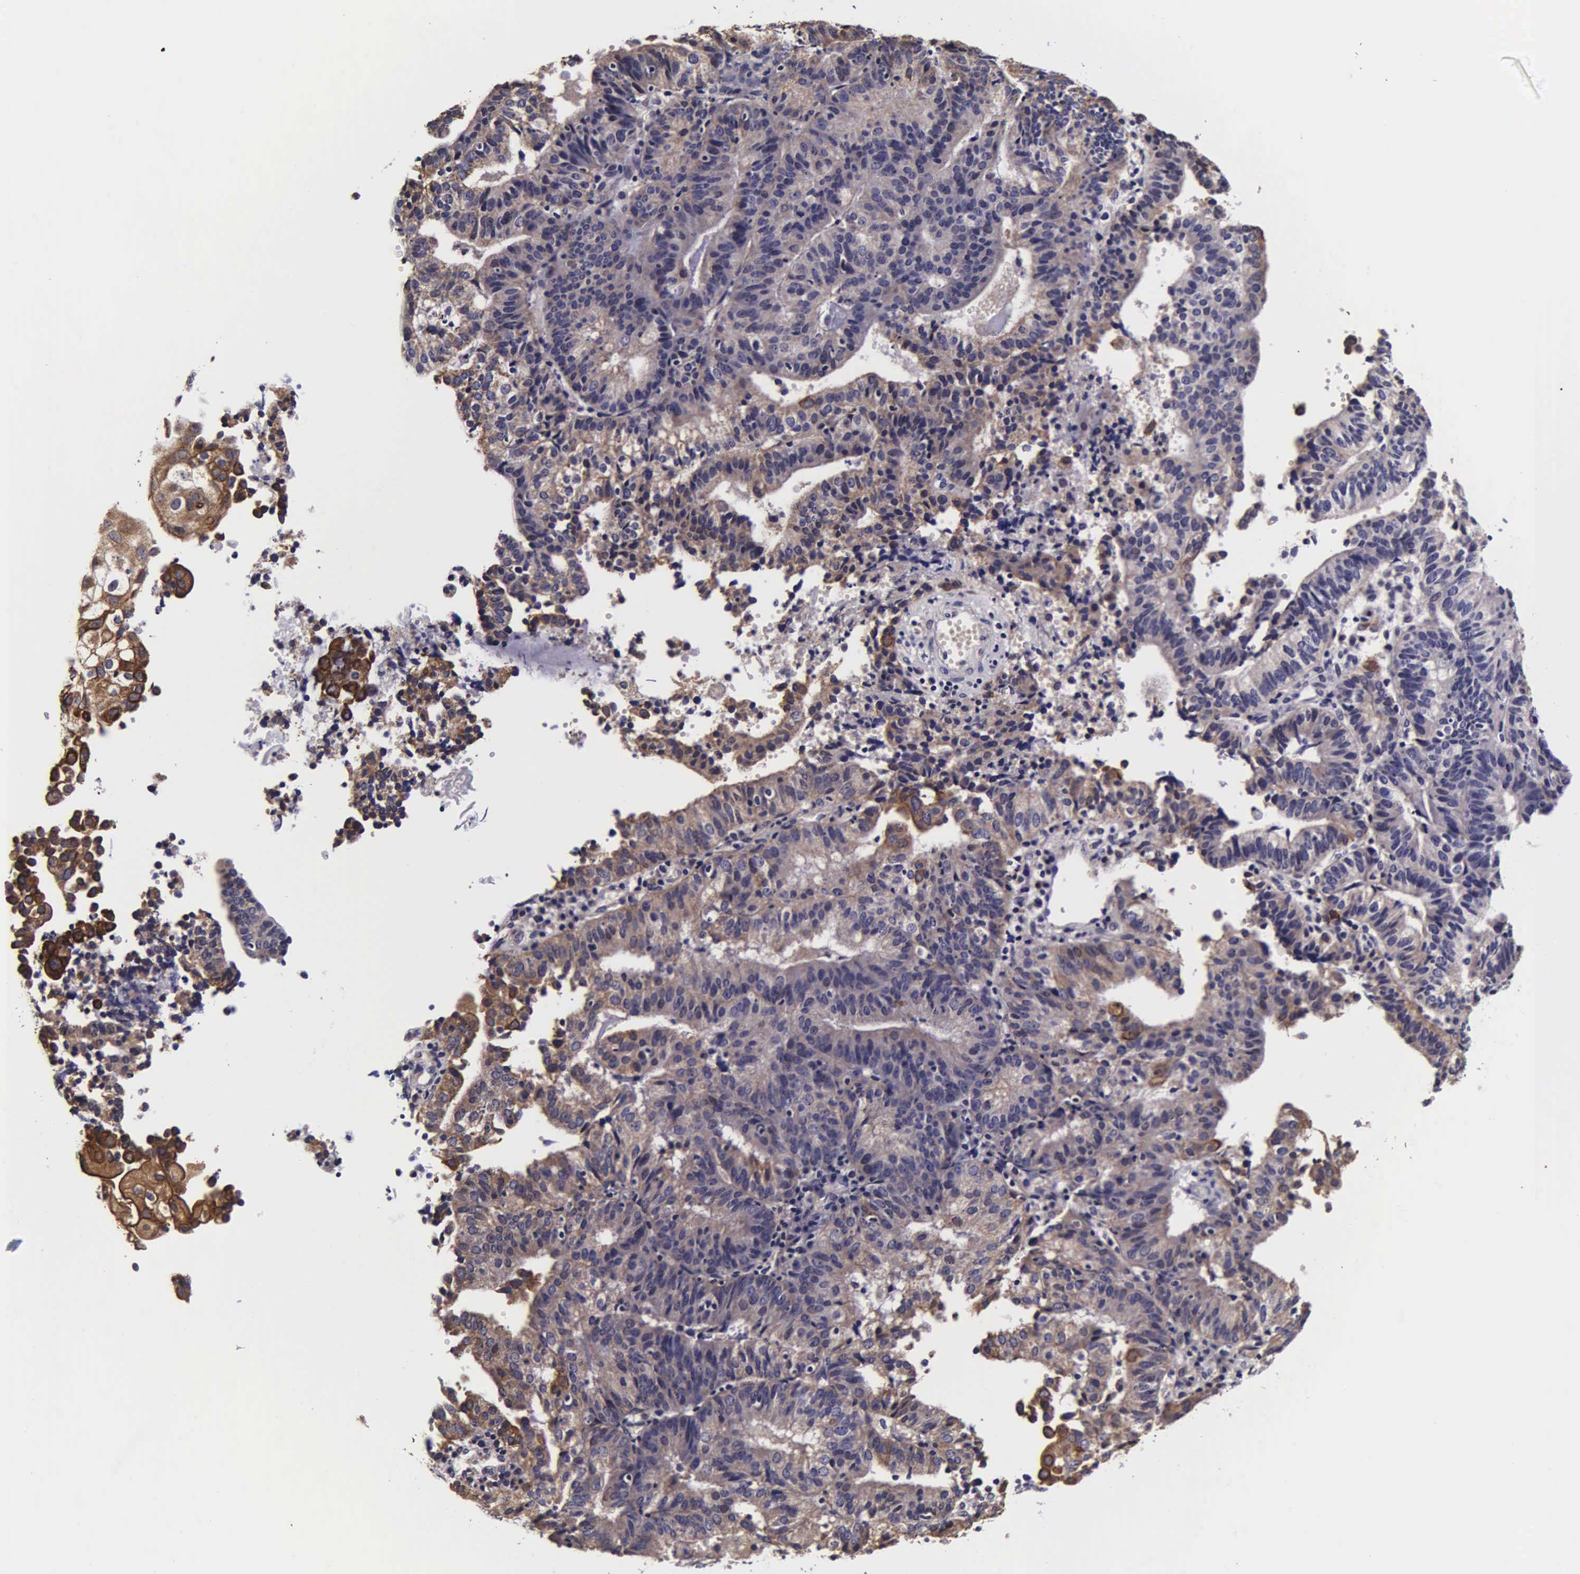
{"staining": {"intensity": "weak", "quantity": ">75%", "location": "cytoplasmic/membranous"}, "tissue": "cervical cancer", "cell_type": "Tumor cells", "image_type": "cancer", "snomed": [{"axis": "morphology", "description": "Adenocarcinoma, NOS"}, {"axis": "topography", "description": "Cervix"}], "caption": "Tumor cells exhibit weak cytoplasmic/membranous positivity in about >75% of cells in cervical cancer.", "gene": "PSMA3", "patient": {"sex": "female", "age": 60}}